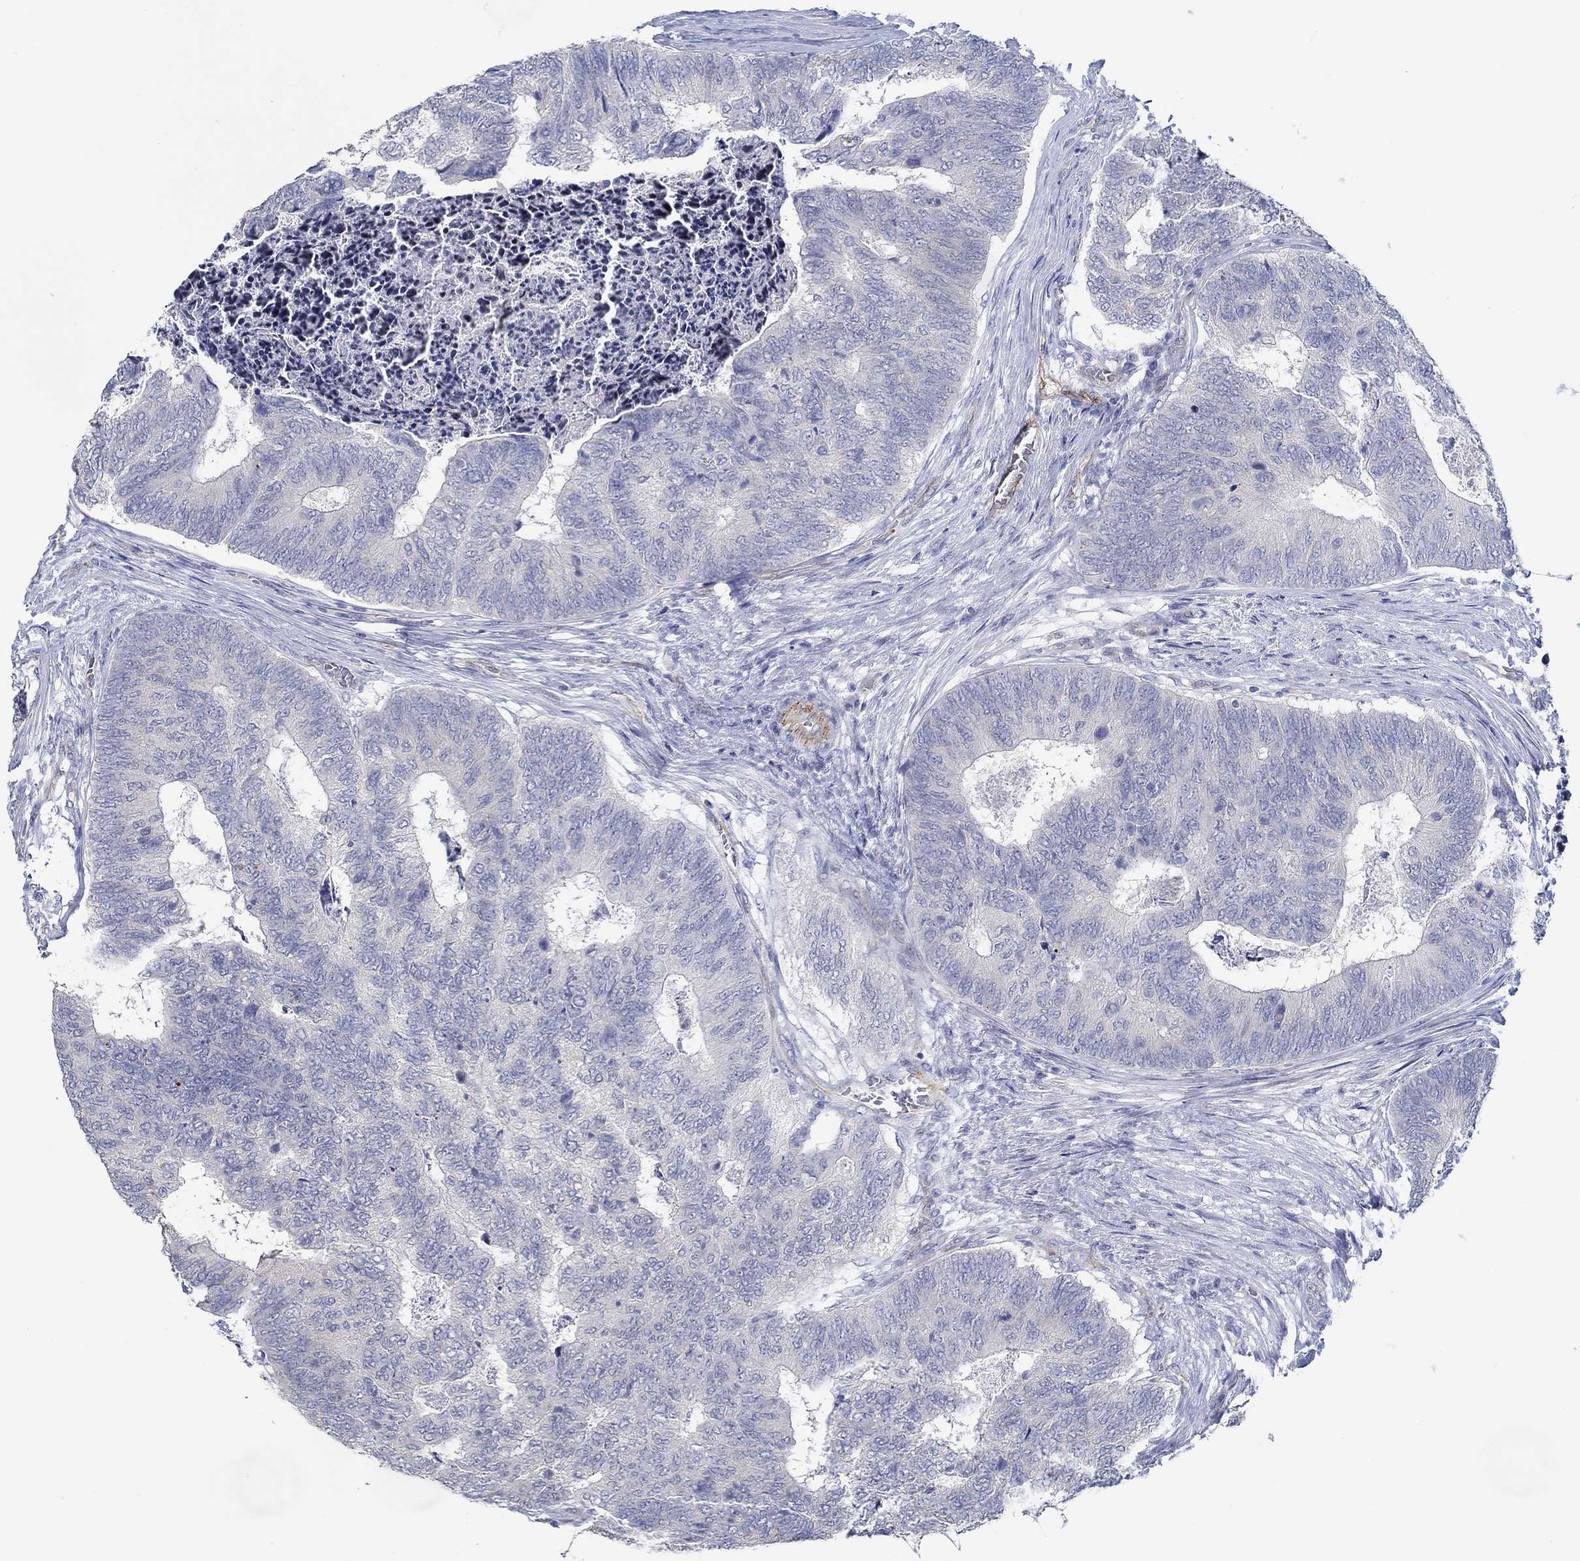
{"staining": {"intensity": "negative", "quantity": "none", "location": "none"}, "tissue": "colorectal cancer", "cell_type": "Tumor cells", "image_type": "cancer", "snomed": [{"axis": "morphology", "description": "Adenocarcinoma, NOS"}, {"axis": "topography", "description": "Colon"}], "caption": "A histopathology image of human colorectal cancer is negative for staining in tumor cells.", "gene": "GJA5", "patient": {"sex": "female", "age": 67}}